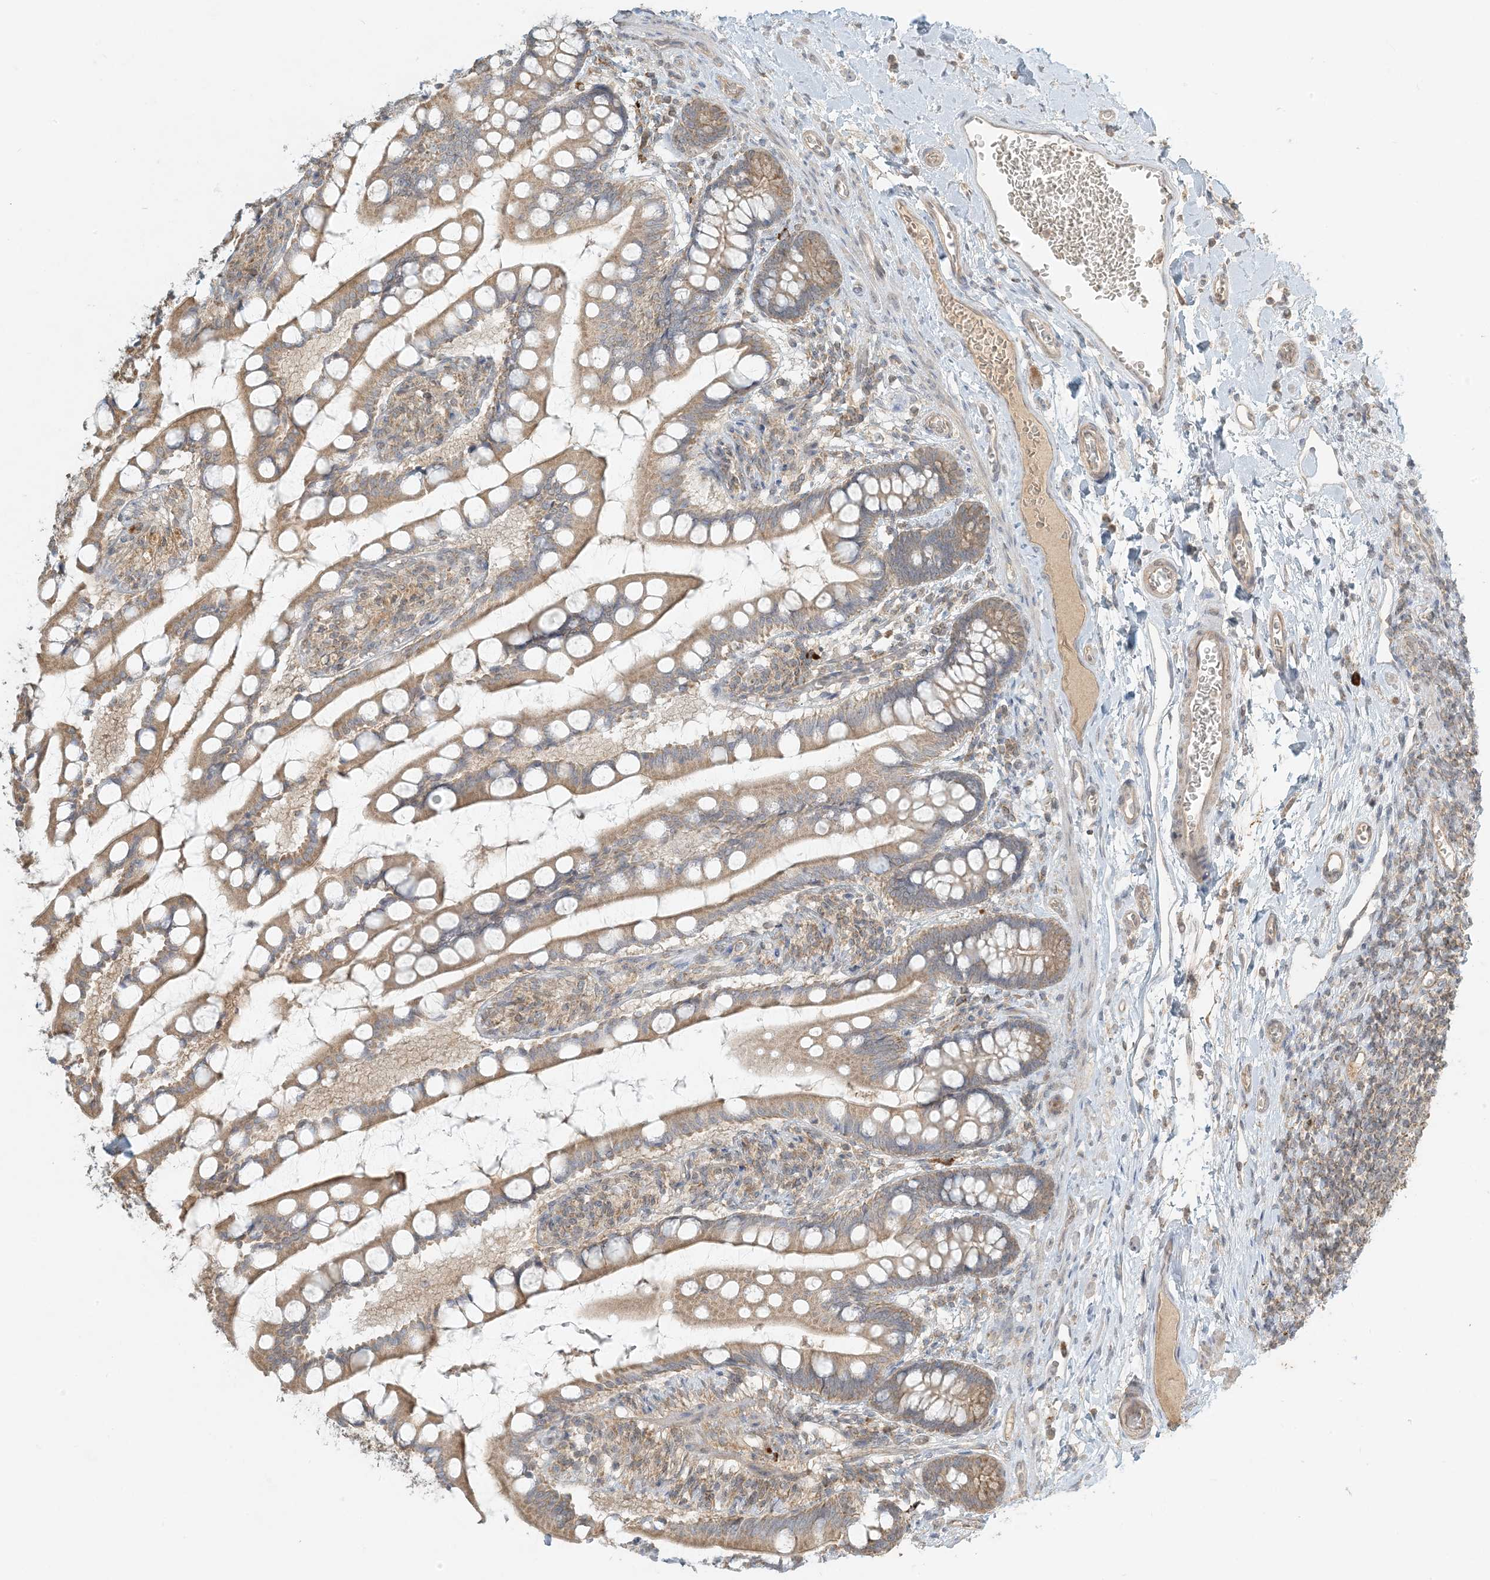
{"staining": {"intensity": "moderate", "quantity": ">75%", "location": "cytoplasmic/membranous"}, "tissue": "small intestine", "cell_type": "Glandular cells", "image_type": "normal", "snomed": [{"axis": "morphology", "description": "Normal tissue, NOS"}, {"axis": "topography", "description": "Small intestine"}], "caption": "Immunohistochemical staining of benign human small intestine shows >75% levels of moderate cytoplasmic/membranous protein positivity in about >75% of glandular cells.", "gene": "MCOLN1", "patient": {"sex": "male", "age": 52}}